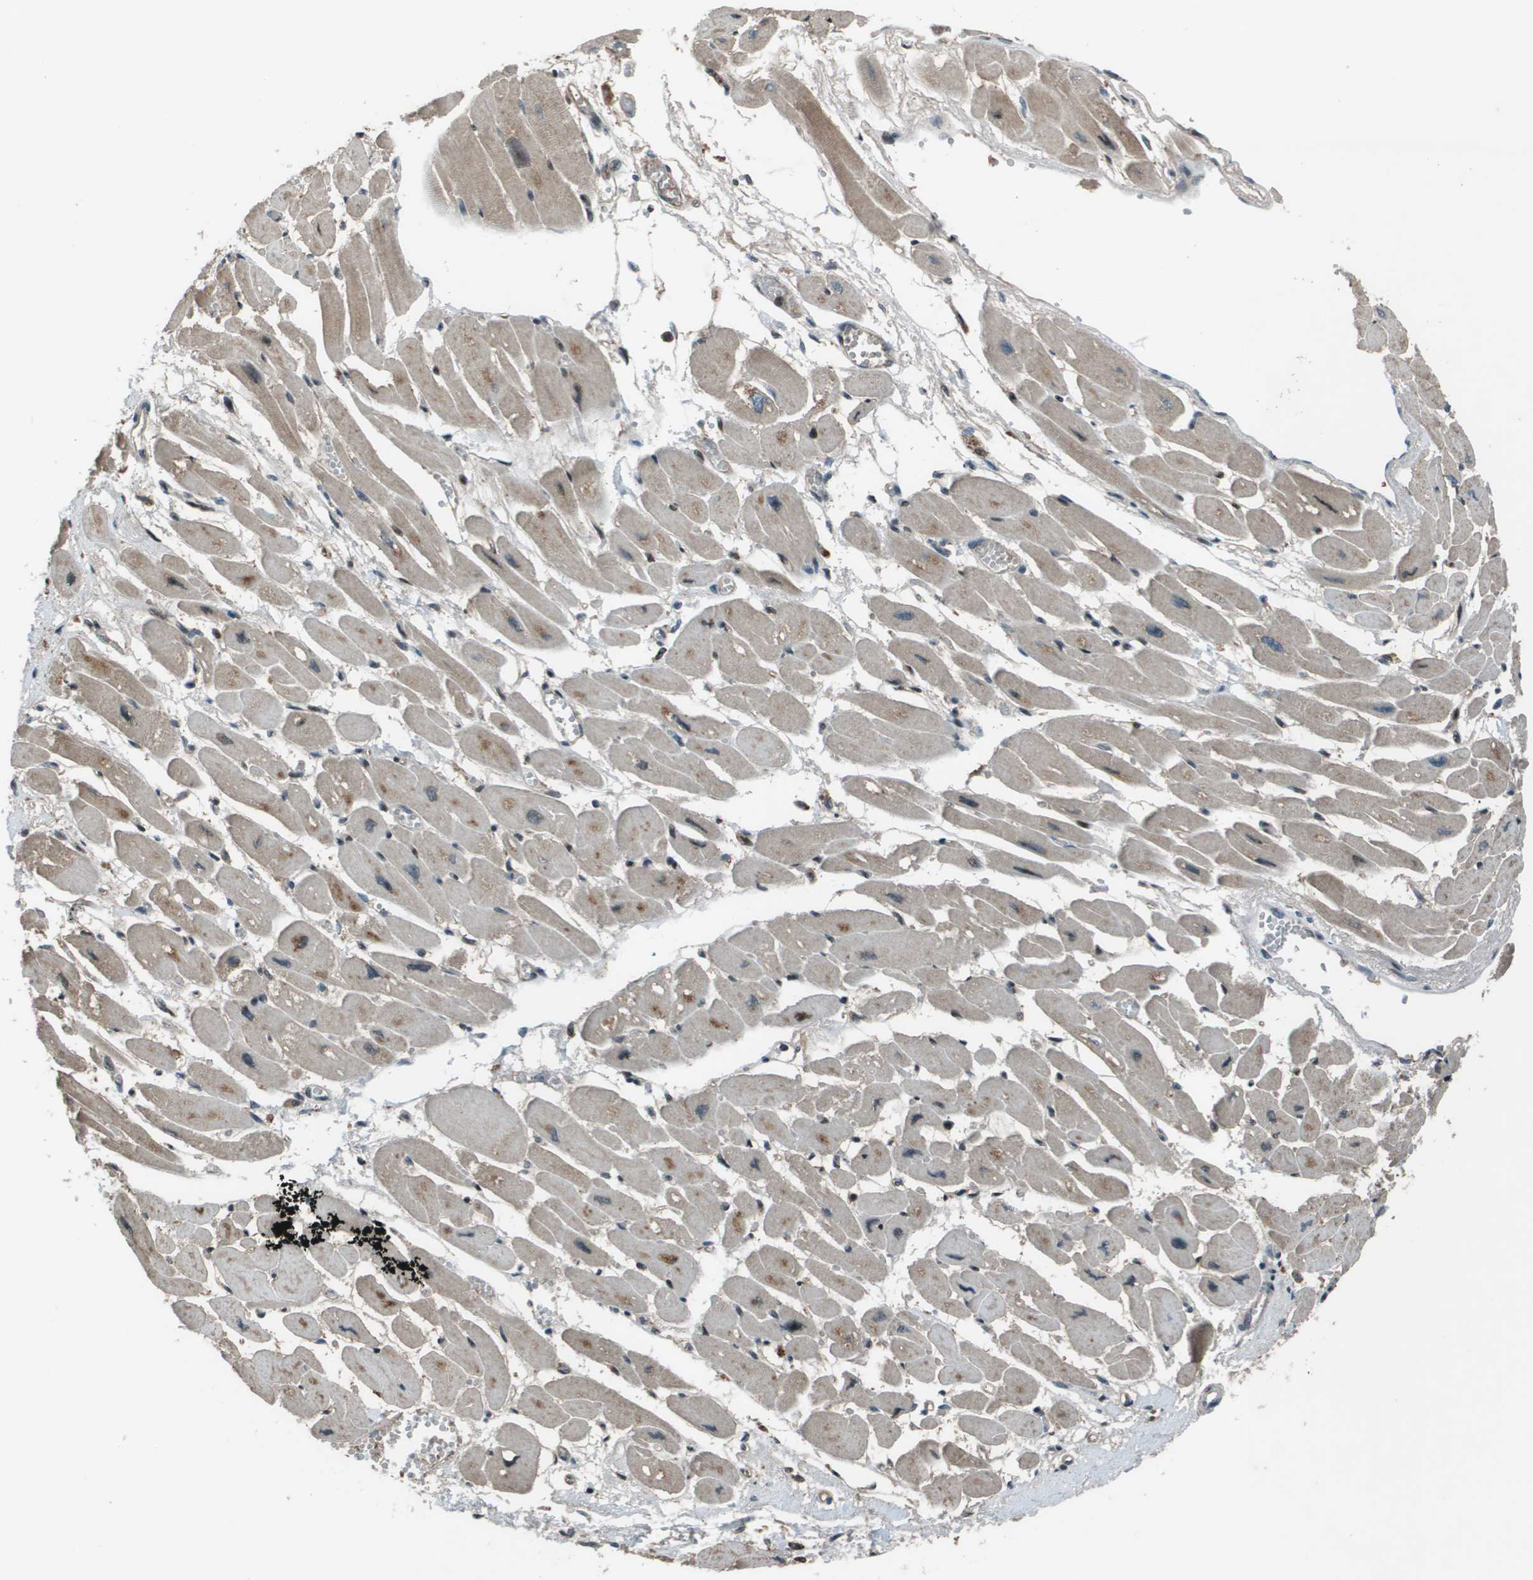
{"staining": {"intensity": "moderate", "quantity": "<25%", "location": "cytoplasmic/membranous,nuclear"}, "tissue": "heart muscle", "cell_type": "Cardiomyocytes", "image_type": "normal", "snomed": [{"axis": "morphology", "description": "Normal tissue, NOS"}, {"axis": "topography", "description": "Heart"}], "caption": "Brown immunohistochemical staining in benign heart muscle demonstrates moderate cytoplasmic/membranous,nuclear expression in about <25% of cardiomyocytes.", "gene": "CXCL12", "patient": {"sex": "female", "age": 54}}